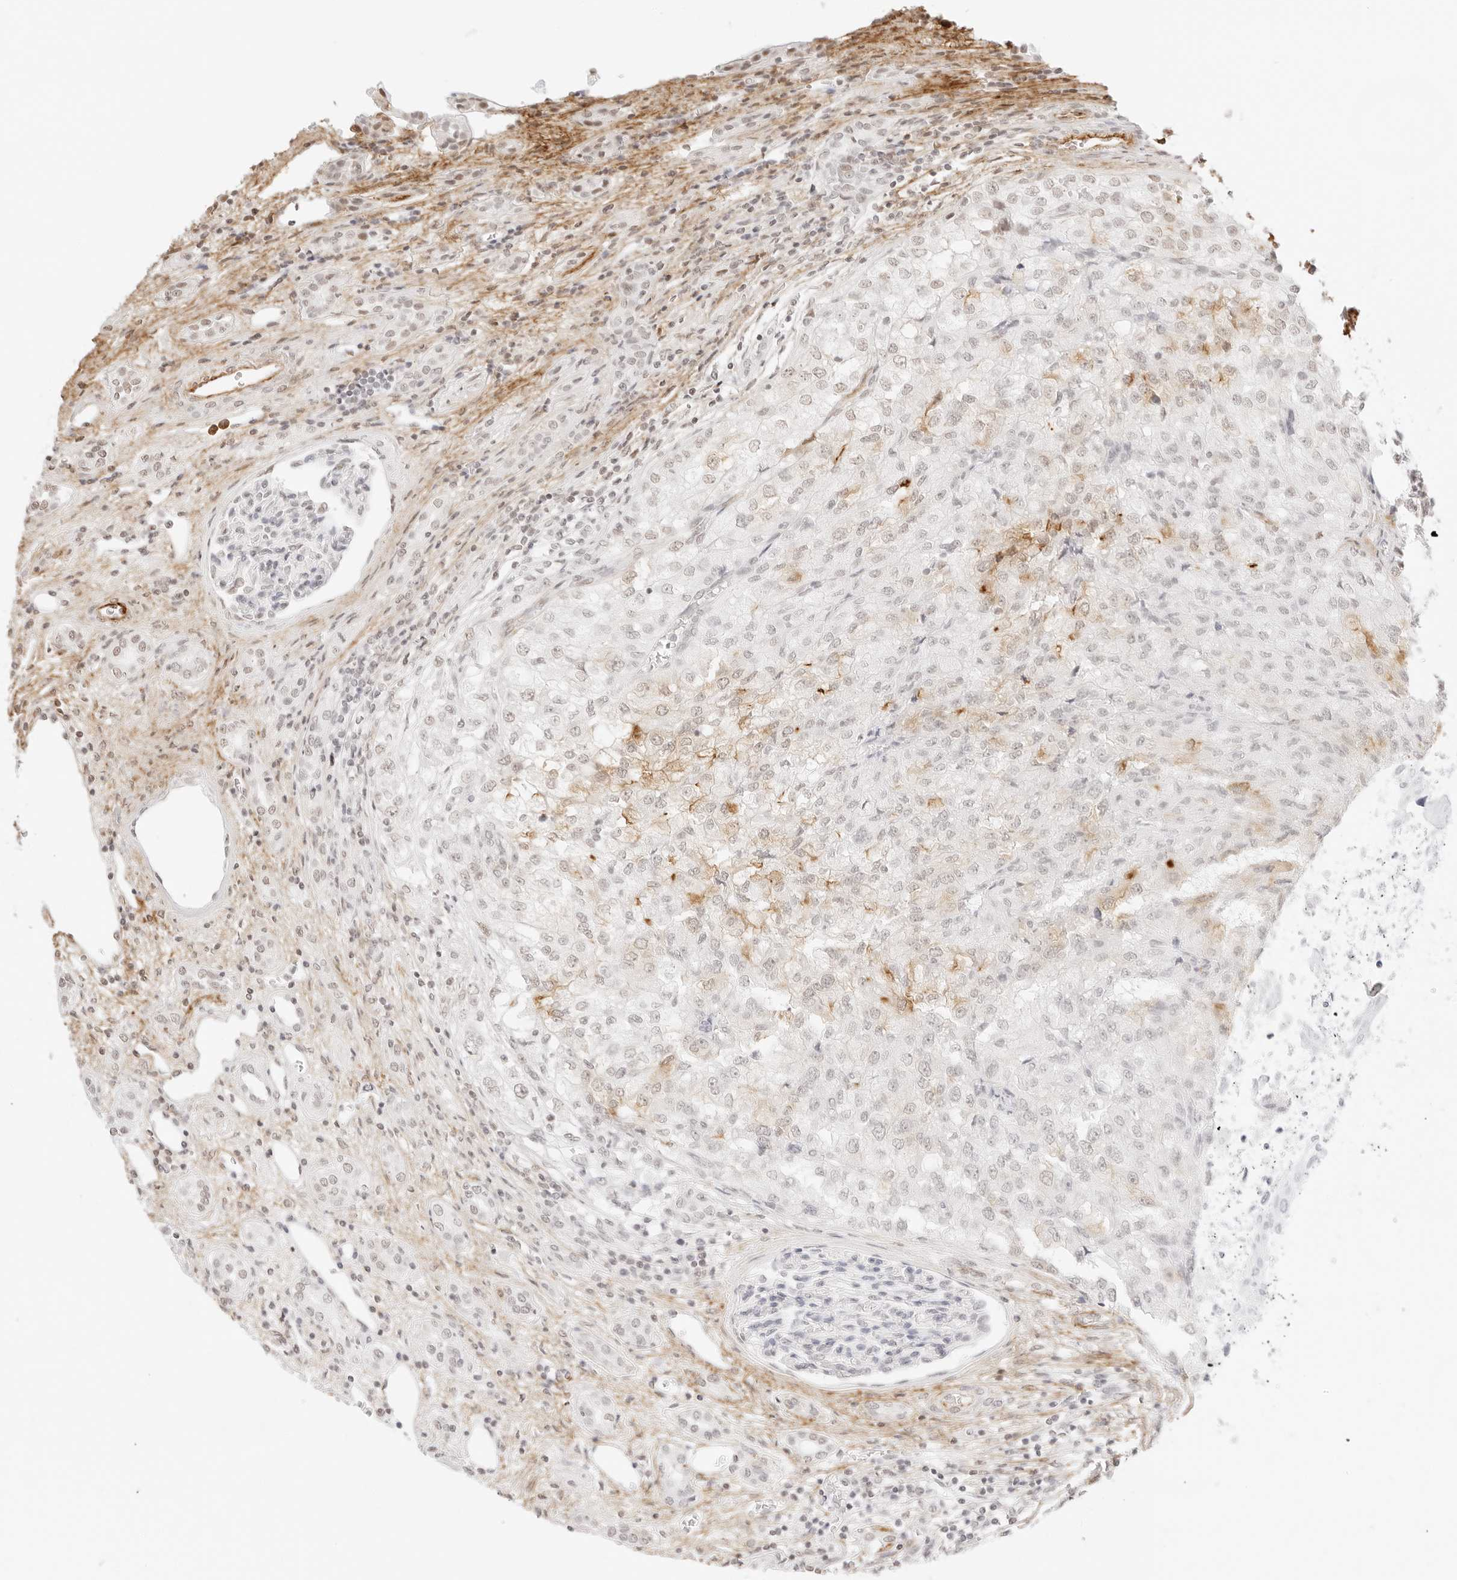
{"staining": {"intensity": "moderate", "quantity": "<25%", "location": "cytoplasmic/membranous,nuclear"}, "tissue": "renal cancer", "cell_type": "Tumor cells", "image_type": "cancer", "snomed": [{"axis": "morphology", "description": "Adenocarcinoma, NOS"}, {"axis": "topography", "description": "Kidney"}], "caption": "DAB immunohistochemical staining of human adenocarcinoma (renal) shows moderate cytoplasmic/membranous and nuclear protein expression in approximately <25% of tumor cells.", "gene": "FBLN5", "patient": {"sex": "female", "age": 54}}